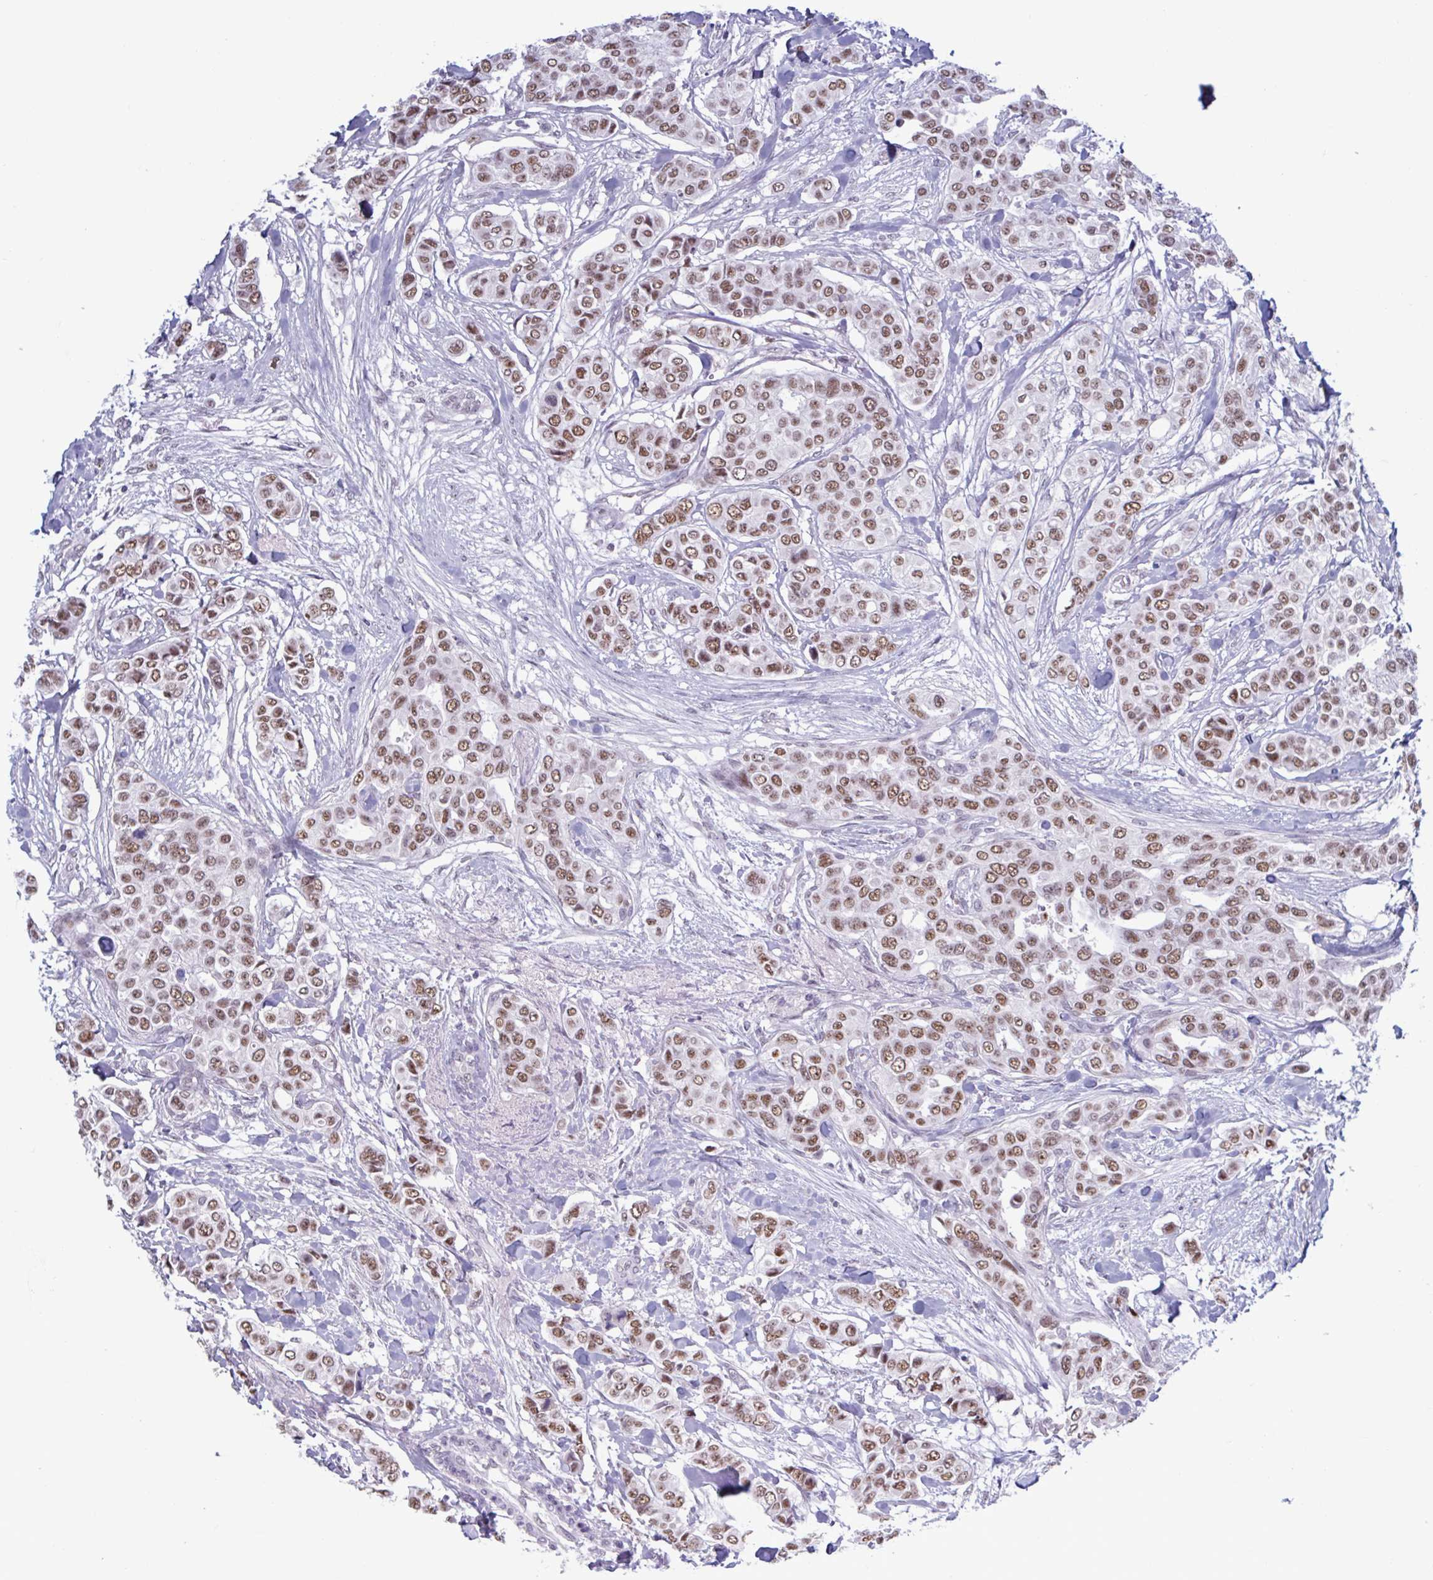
{"staining": {"intensity": "moderate", "quantity": ">75%", "location": "nuclear"}, "tissue": "breast cancer", "cell_type": "Tumor cells", "image_type": "cancer", "snomed": [{"axis": "morphology", "description": "Lobular carcinoma"}, {"axis": "topography", "description": "Breast"}], "caption": "Human breast cancer (lobular carcinoma) stained with a protein marker exhibits moderate staining in tumor cells.", "gene": "MSMB", "patient": {"sex": "female", "age": 51}}